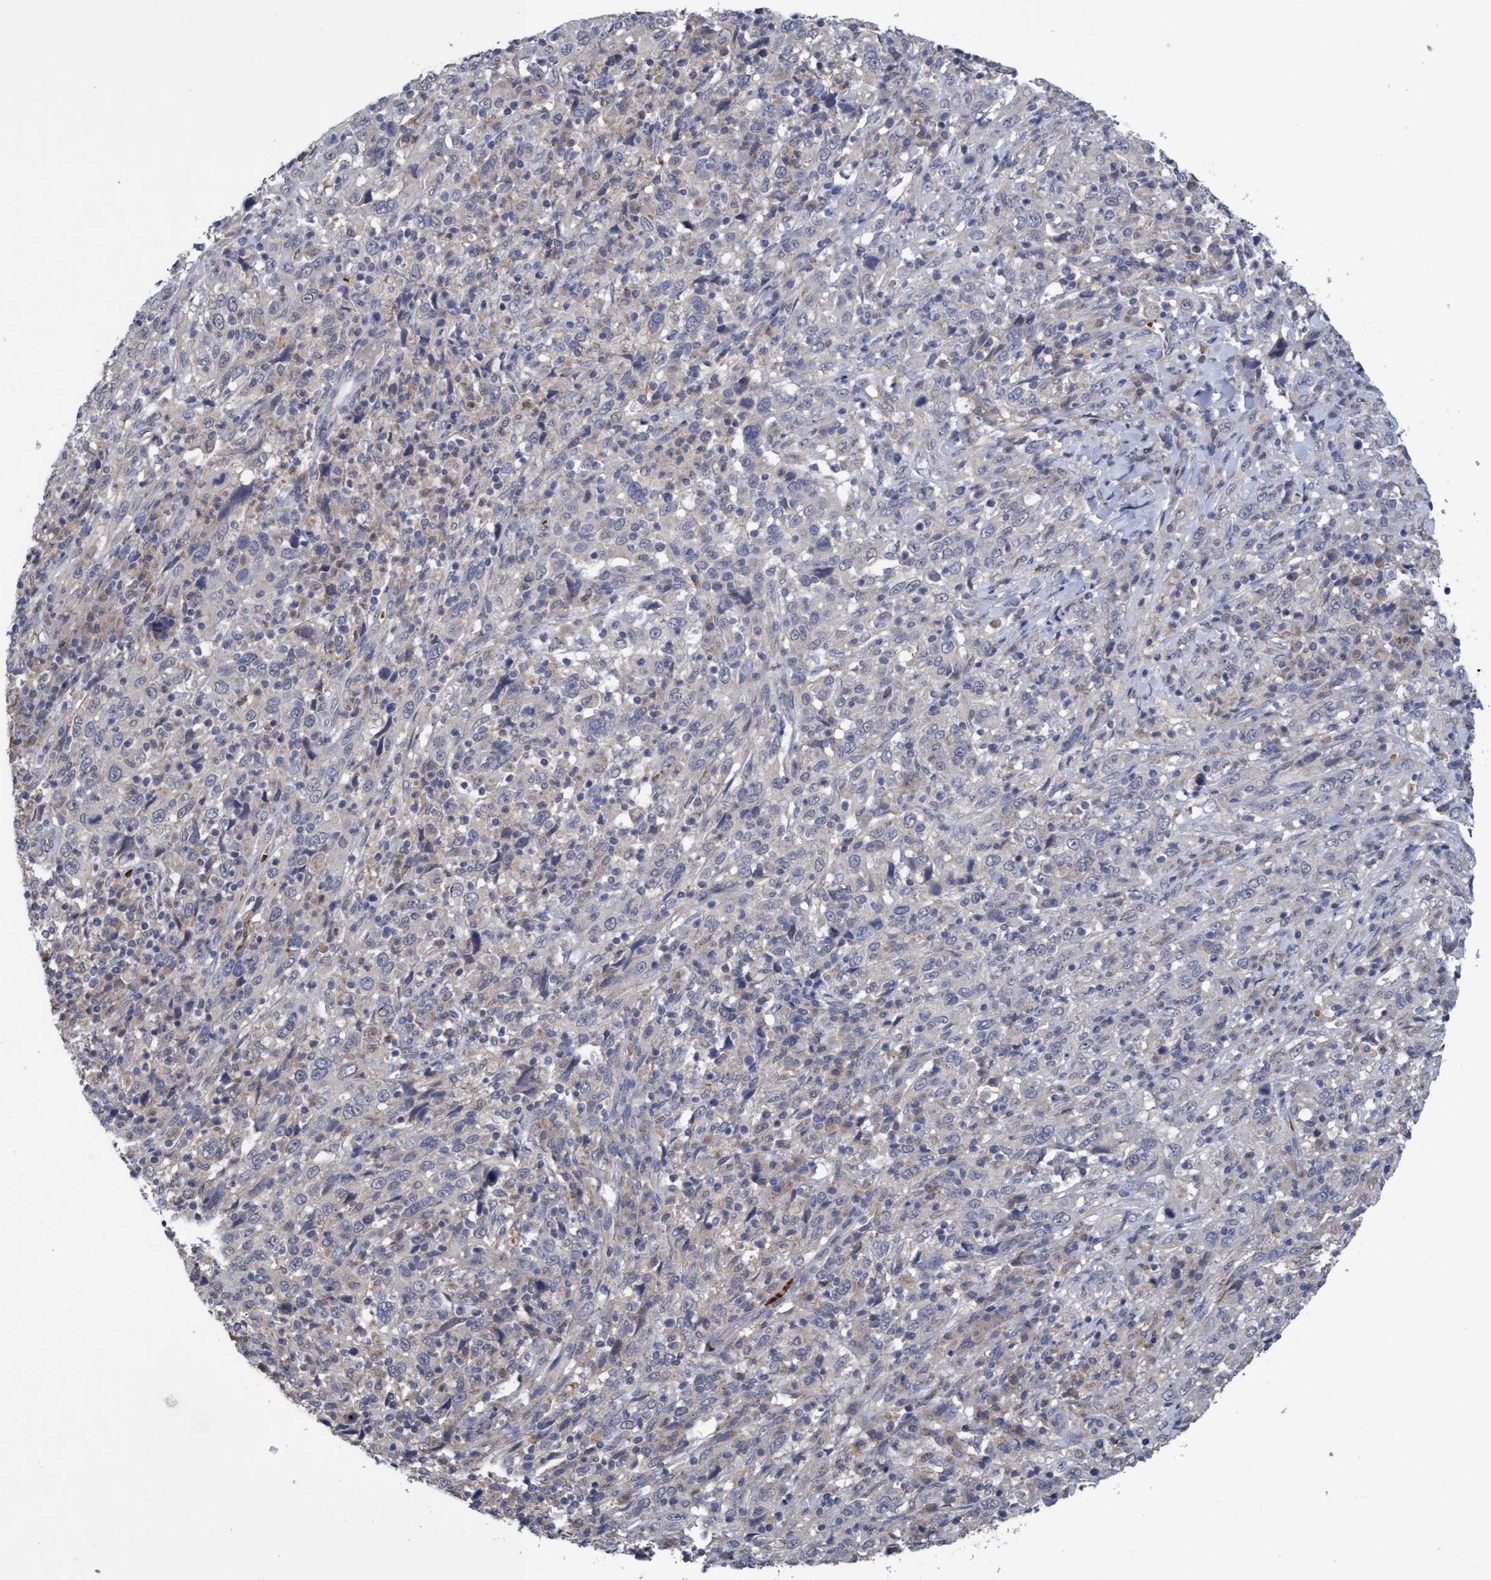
{"staining": {"intensity": "moderate", "quantity": "<25%", "location": "cytoplasmic/membranous"}, "tissue": "cervical cancer", "cell_type": "Tumor cells", "image_type": "cancer", "snomed": [{"axis": "morphology", "description": "Squamous cell carcinoma, NOS"}, {"axis": "topography", "description": "Cervix"}], "caption": "Approximately <25% of tumor cells in human squamous cell carcinoma (cervical) exhibit moderate cytoplasmic/membranous protein positivity as visualized by brown immunohistochemical staining.", "gene": "SEMA4D", "patient": {"sex": "female", "age": 46}}